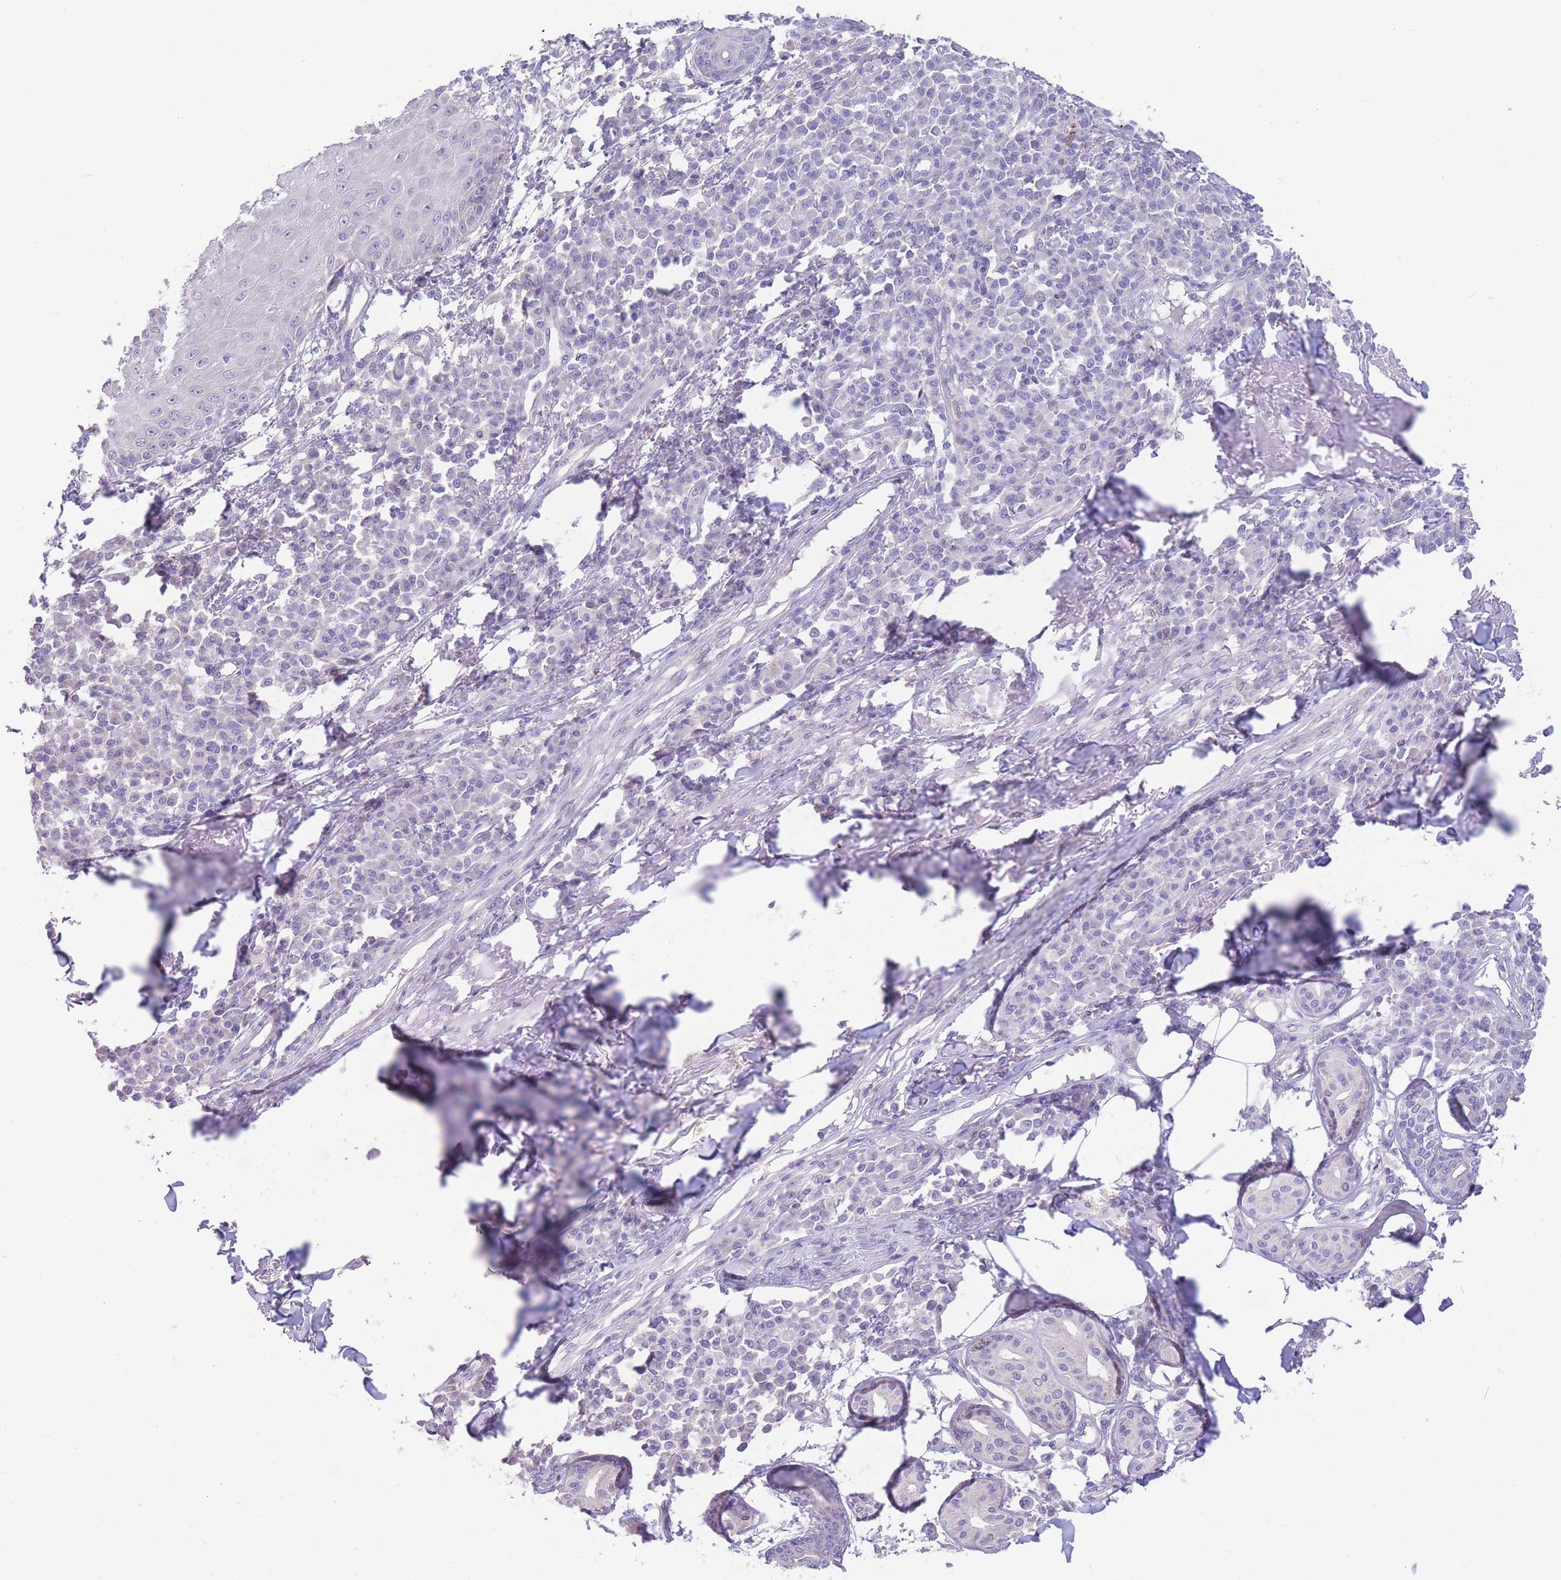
{"staining": {"intensity": "negative", "quantity": "none", "location": "none"}, "tissue": "skin cancer", "cell_type": "Tumor cells", "image_type": "cancer", "snomed": [{"axis": "morphology", "description": "Squamous cell carcinoma, NOS"}, {"axis": "topography", "description": "Skin"}], "caption": "A histopathology image of human skin squamous cell carcinoma is negative for staining in tumor cells.", "gene": "SHCBP1", "patient": {"sex": "male", "age": 71}}